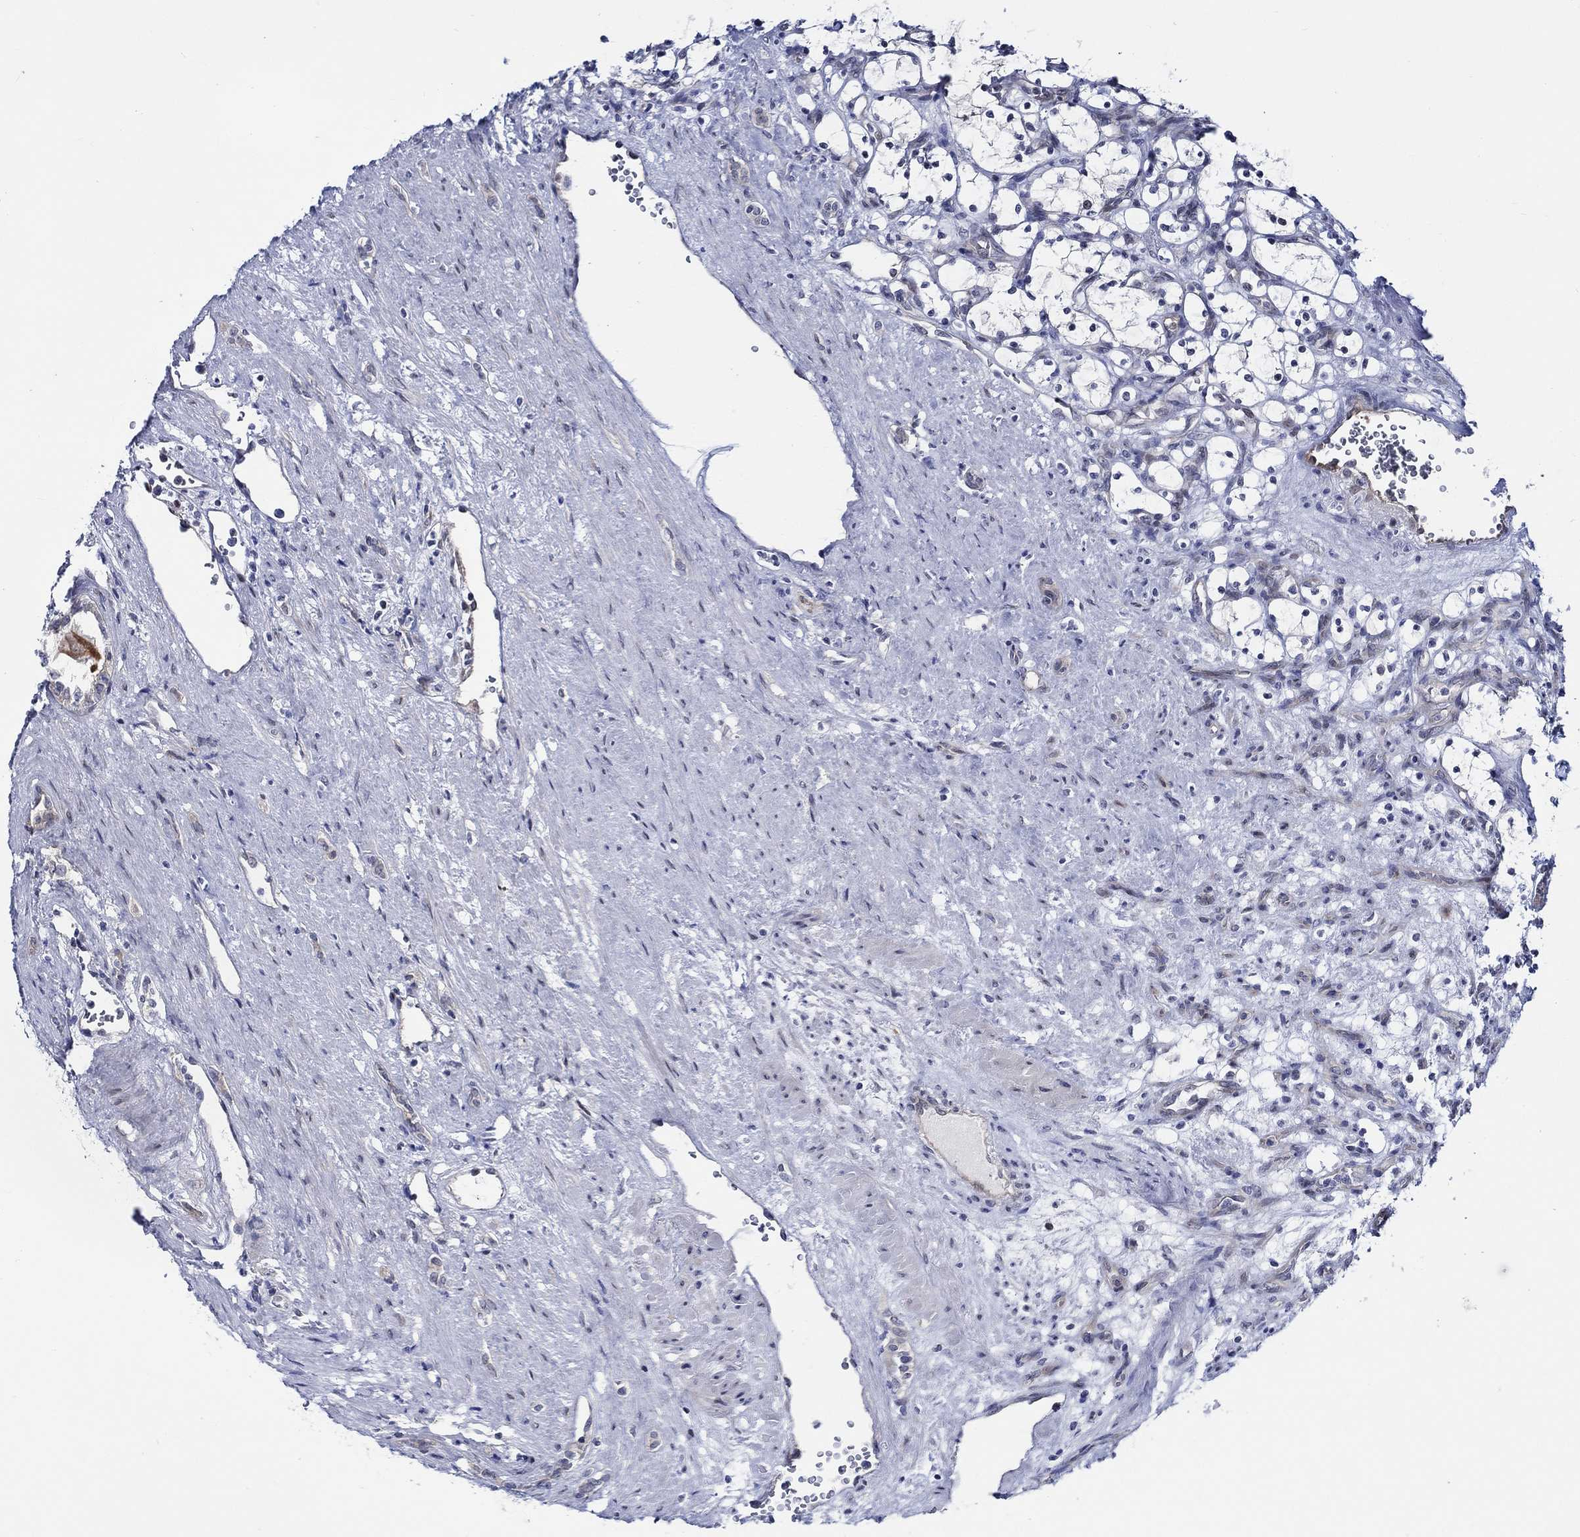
{"staining": {"intensity": "negative", "quantity": "none", "location": "none"}, "tissue": "renal cancer", "cell_type": "Tumor cells", "image_type": "cancer", "snomed": [{"axis": "morphology", "description": "Adenocarcinoma, NOS"}, {"axis": "topography", "description": "Kidney"}], "caption": "Tumor cells show no significant positivity in renal adenocarcinoma.", "gene": "C8orf48", "patient": {"sex": "female", "age": 69}}